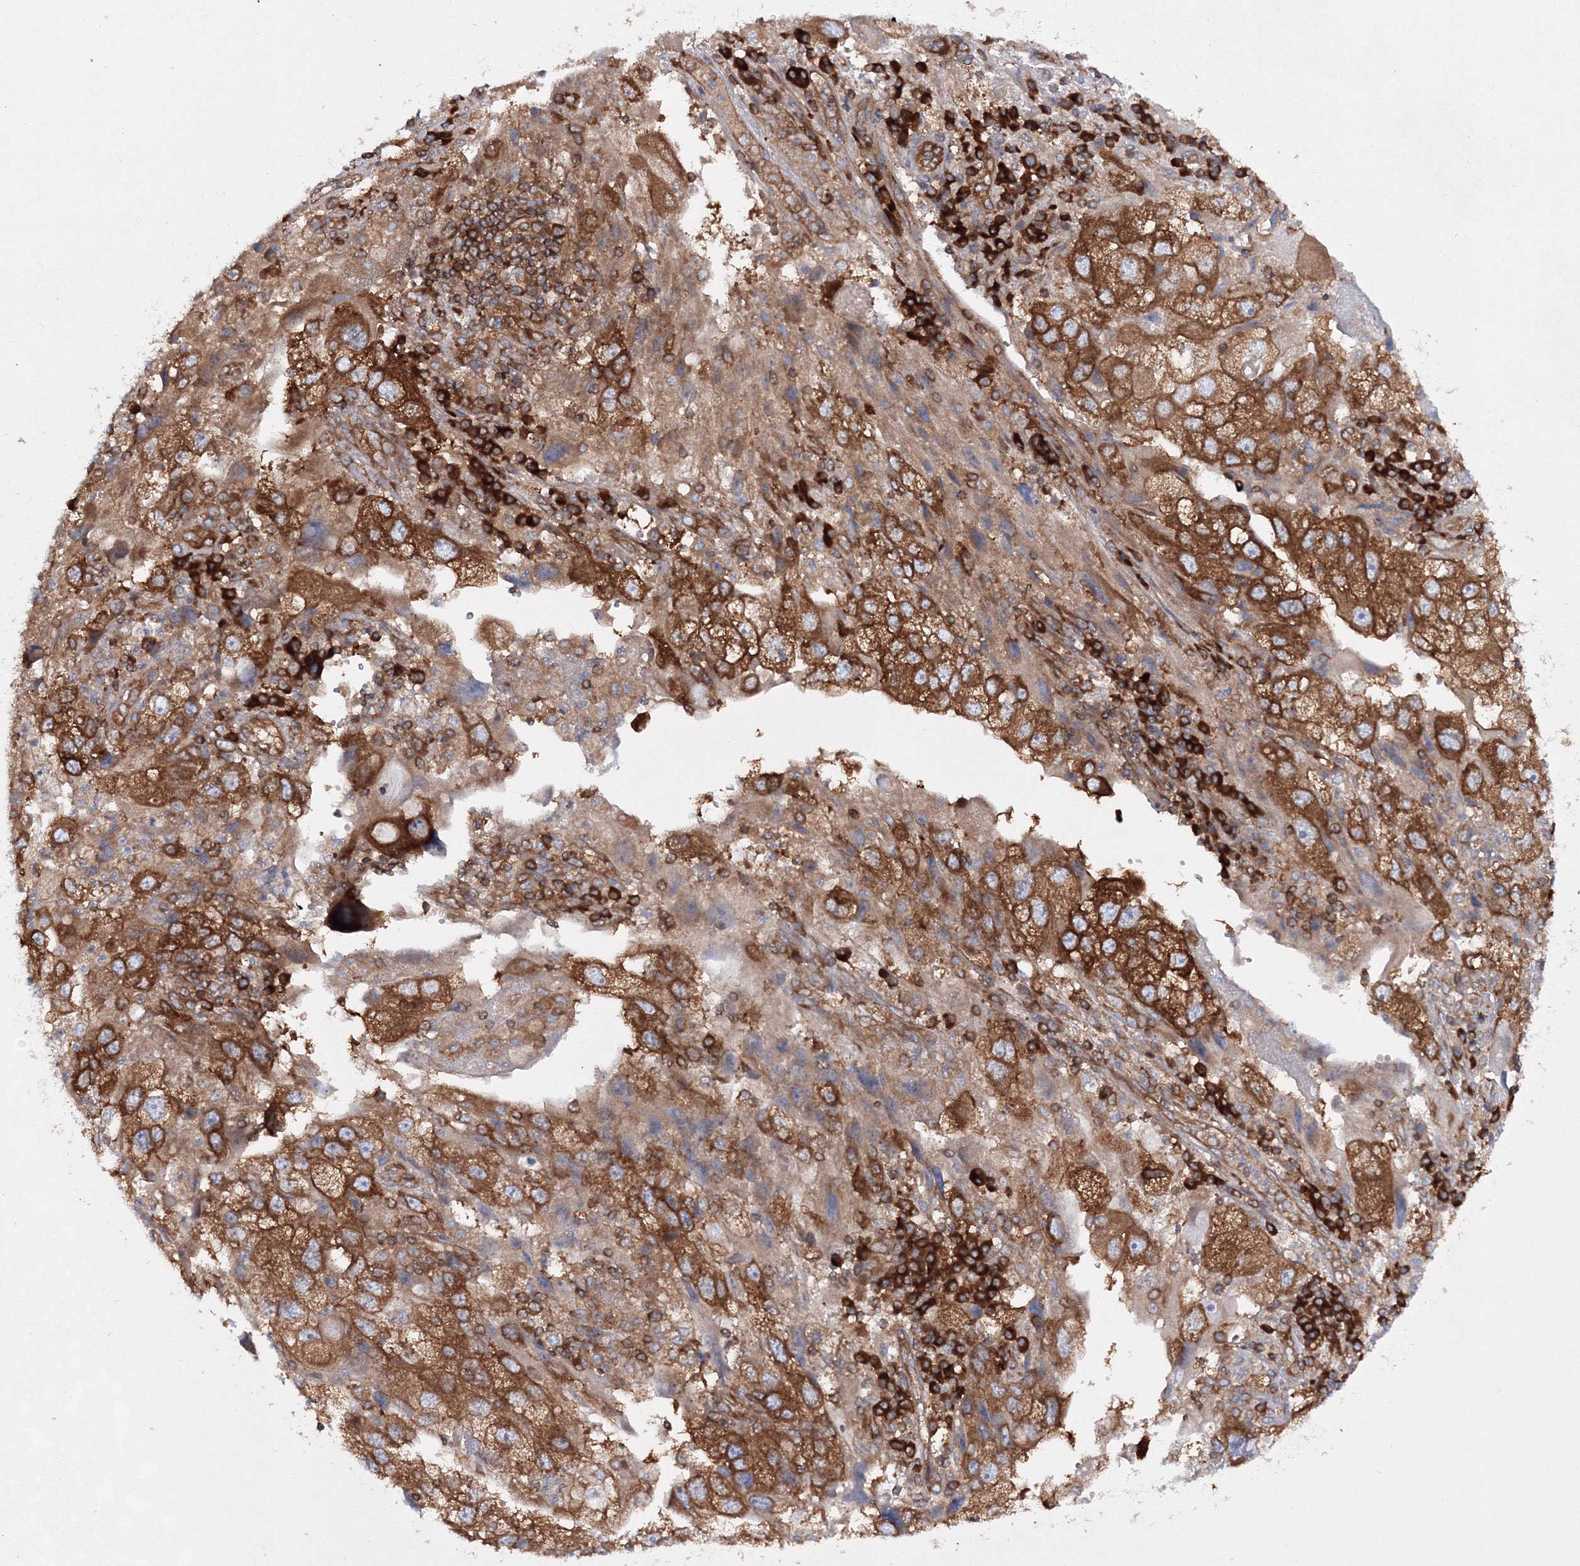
{"staining": {"intensity": "moderate", "quantity": ">75%", "location": "cytoplasmic/membranous"}, "tissue": "endometrial cancer", "cell_type": "Tumor cells", "image_type": "cancer", "snomed": [{"axis": "morphology", "description": "Adenocarcinoma, NOS"}, {"axis": "topography", "description": "Endometrium"}], "caption": "DAB (3,3'-diaminobenzidine) immunohistochemical staining of human adenocarcinoma (endometrial) shows moderate cytoplasmic/membranous protein expression in approximately >75% of tumor cells.", "gene": "HARS1", "patient": {"sex": "female", "age": 49}}